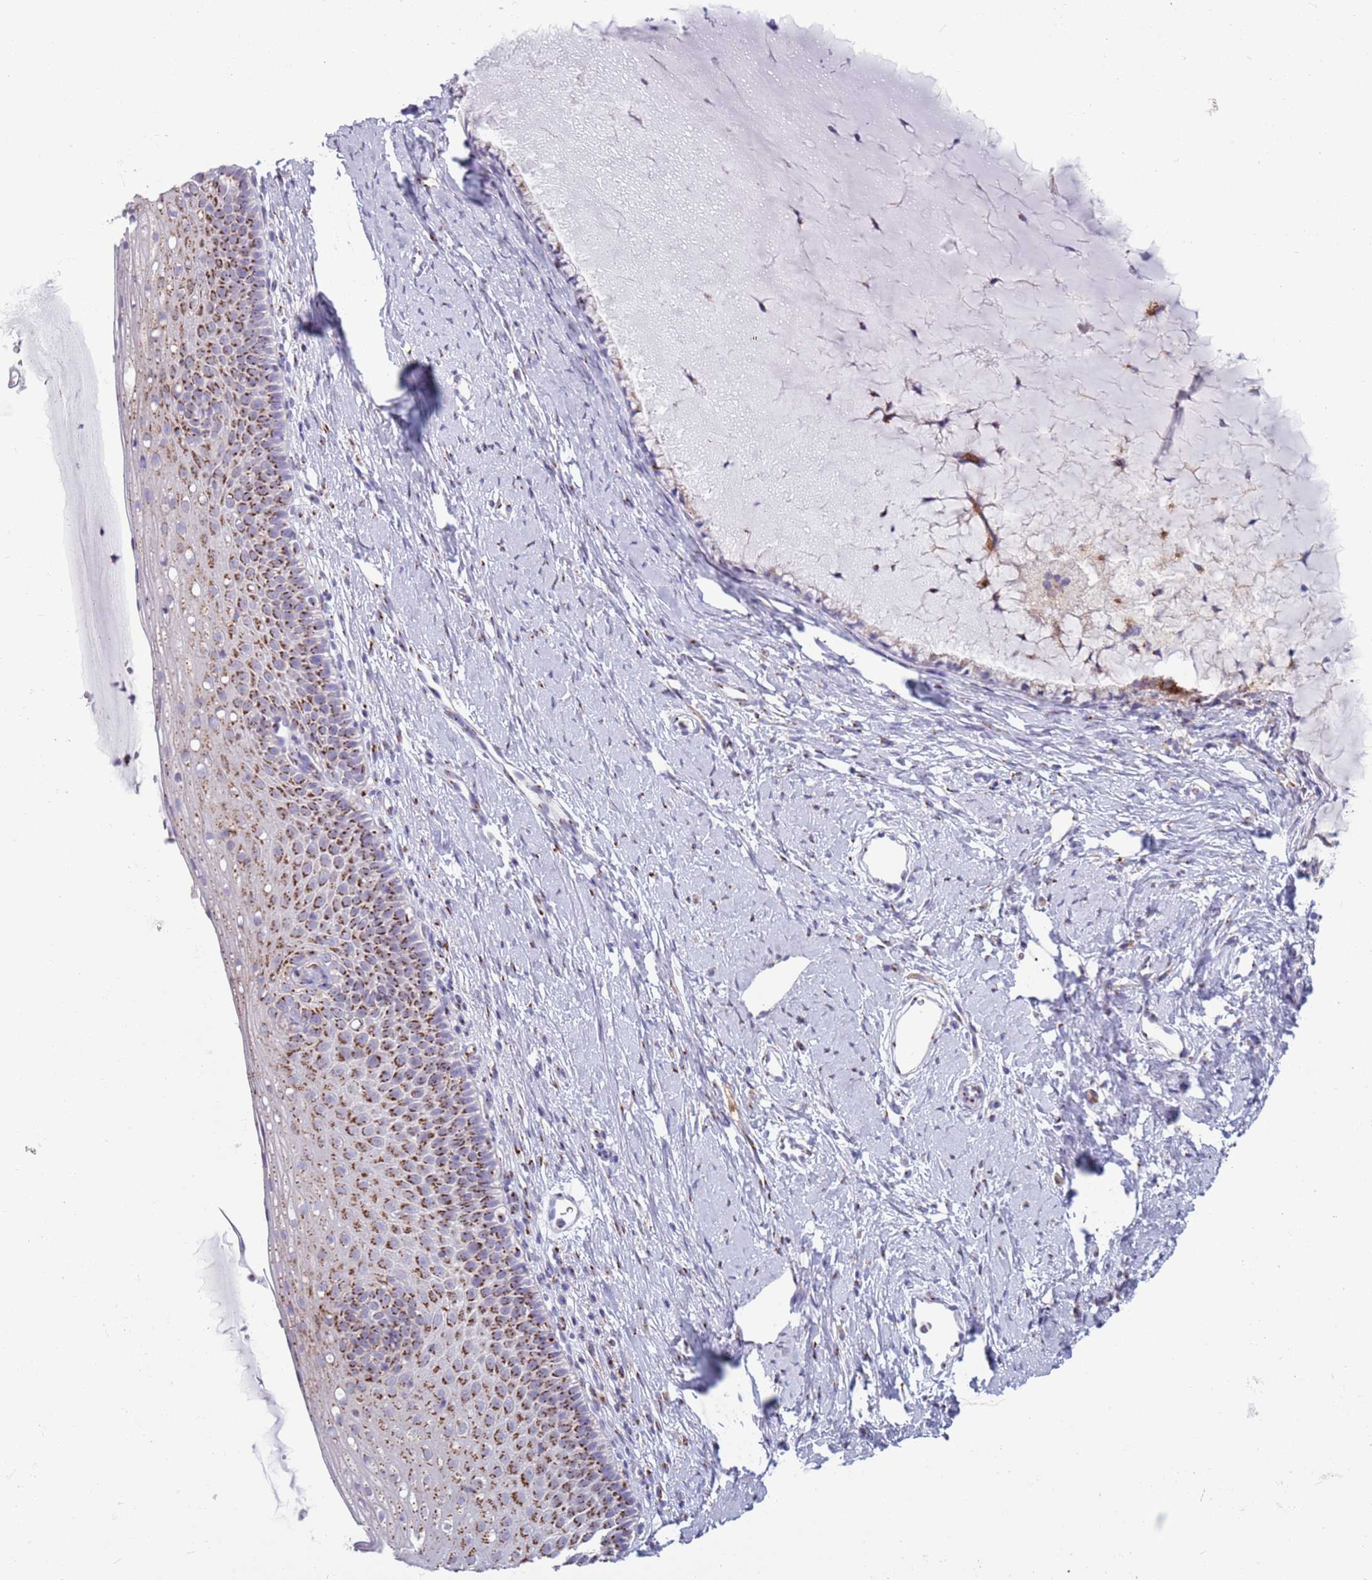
{"staining": {"intensity": "weak", "quantity": "<25%", "location": "cytoplasmic/membranous"}, "tissue": "cervix", "cell_type": "Glandular cells", "image_type": "normal", "snomed": [{"axis": "morphology", "description": "Normal tissue, NOS"}, {"axis": "topography", "description": "Cervix"}], "caption": "The image exhibits no significant staining in glandular cells of cervix.", "gene": "ACSBG1", "patient": {"sex": "female", "age": 57}}